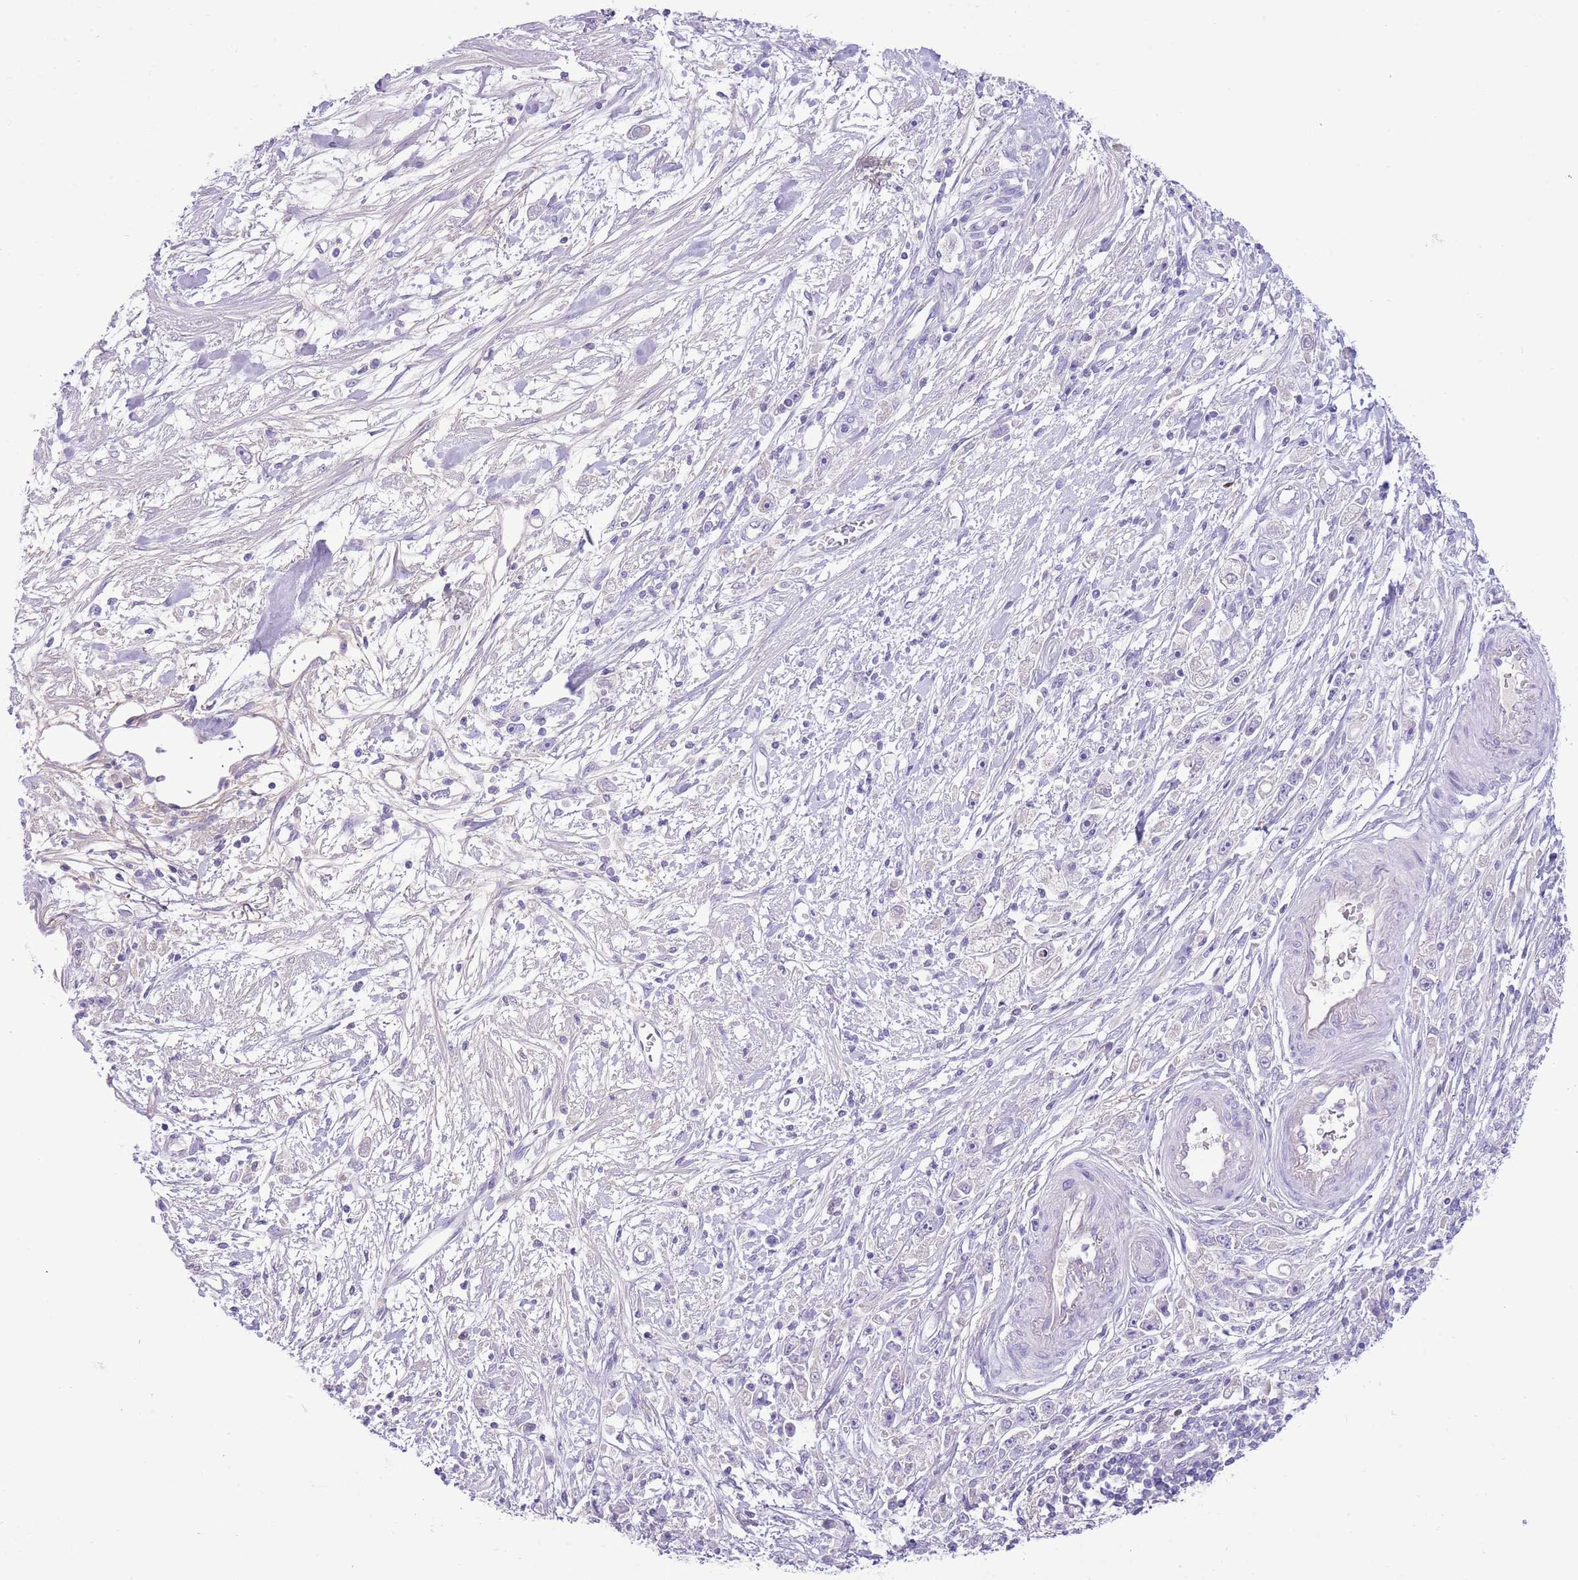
{"staining": {"intensity": "negative", "quantity": "none", "location": "none"}, "tissue": "stomach cancer", "cell_type": "Tumor cells", "image_type": "cancer", "snomed": [{"axis": "morphology", "description": "Adenocarcinoma, NOS"}, {"axis": "topography", "description": "Stomach"}], "caption": "Tumor cells are negative for brown protein staining in stomach cancer.", "gene": "TOX2", "patient": {"sex": "female", "age": 59}}